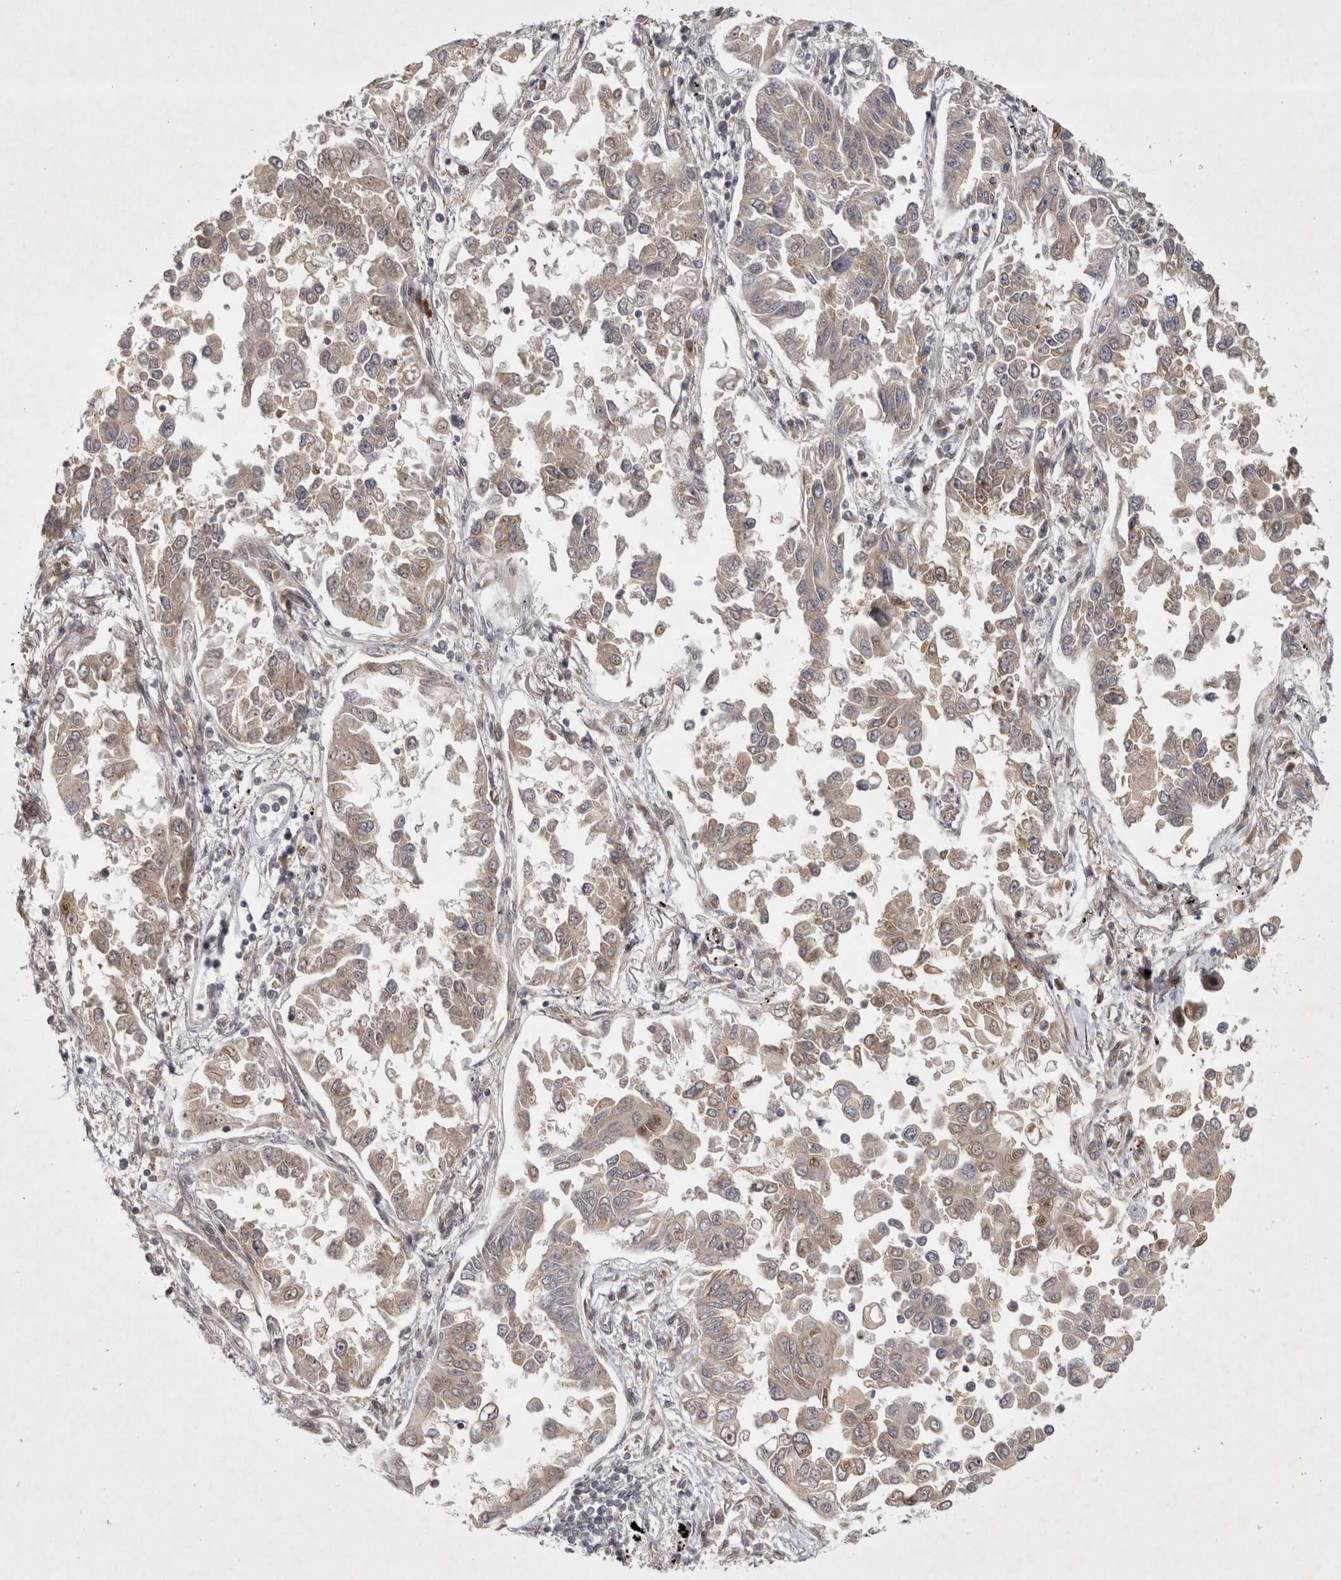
{"staining": {"intensity": "weak", "quantity": "<25%", "location": "cytoplasmic/membranous,nuclear"}, "tissue": "lung cancer", "cell_type": "Tumor cells", "image_type": "cancer", "snomed": [{"axis": "morphology", "description": "Adenocarcinoma, NOS"}, {"axis": "topography", "description": "Lung"}], "caption": "High power microscopy histopathology image of an IHC micrograph of lung cancer (adenocarcinoma), revealing no significant staining in tumor cells.", "gene": "ZNF318", "patient": {"sex": "female", "age": 67}}